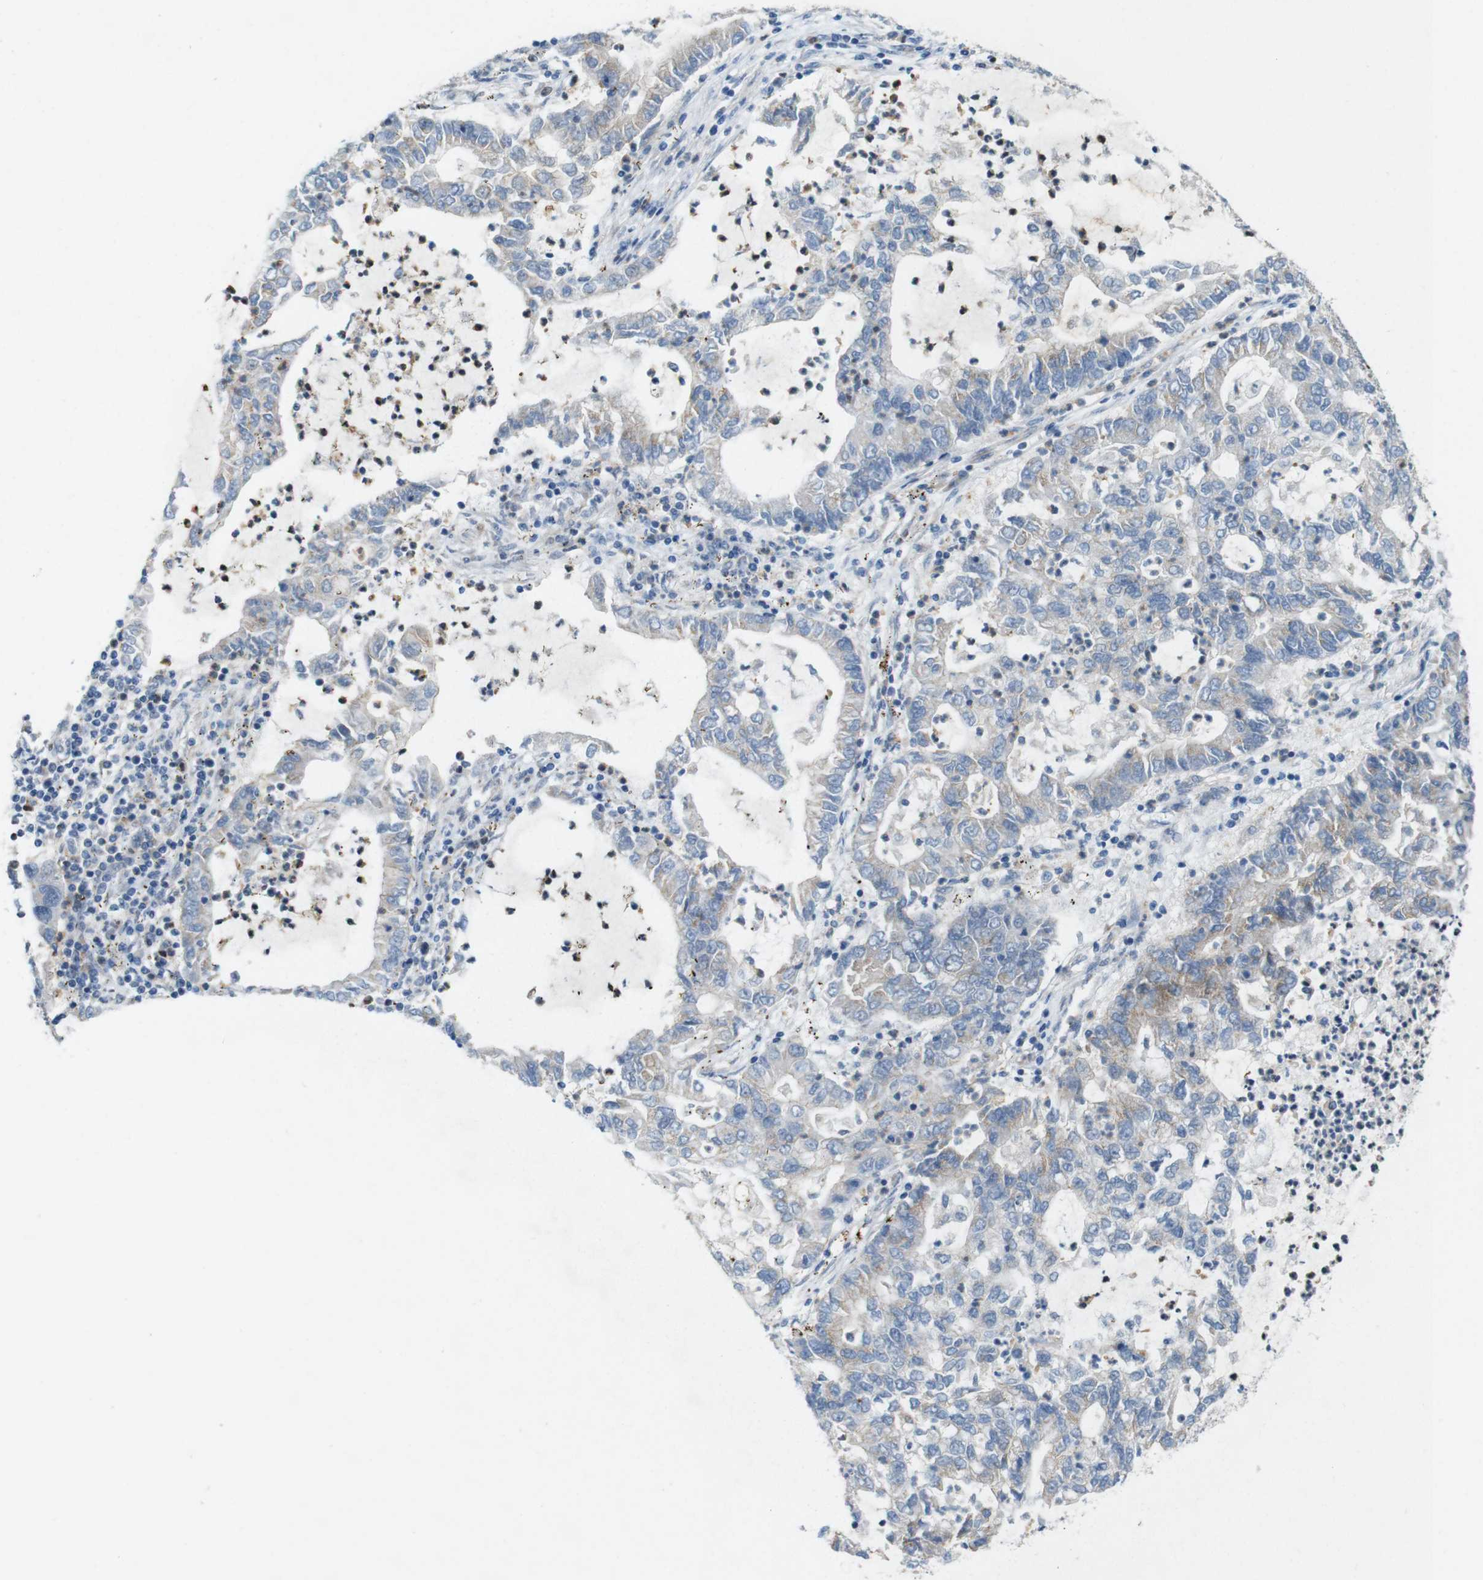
{"staining": {"intensity": "negative", "quantity": "none", "location": "none"}, "tissue": "lung cancer", "cell_type": "Tumor cells", "image_type": "cancer", "snomed": [{"axis": "morphology", "description": "Adenocarcinoma, NOS"}, {"axis": "topography", "description": "Lung"}], "caption": "High power microscopy image of an immunohistochemistry histopathology image of adenocarcinoma (lung), revealing no significant staining in tumor cells.", "gene": "SKI", "patient": {"sex": "female", "age": 51}}